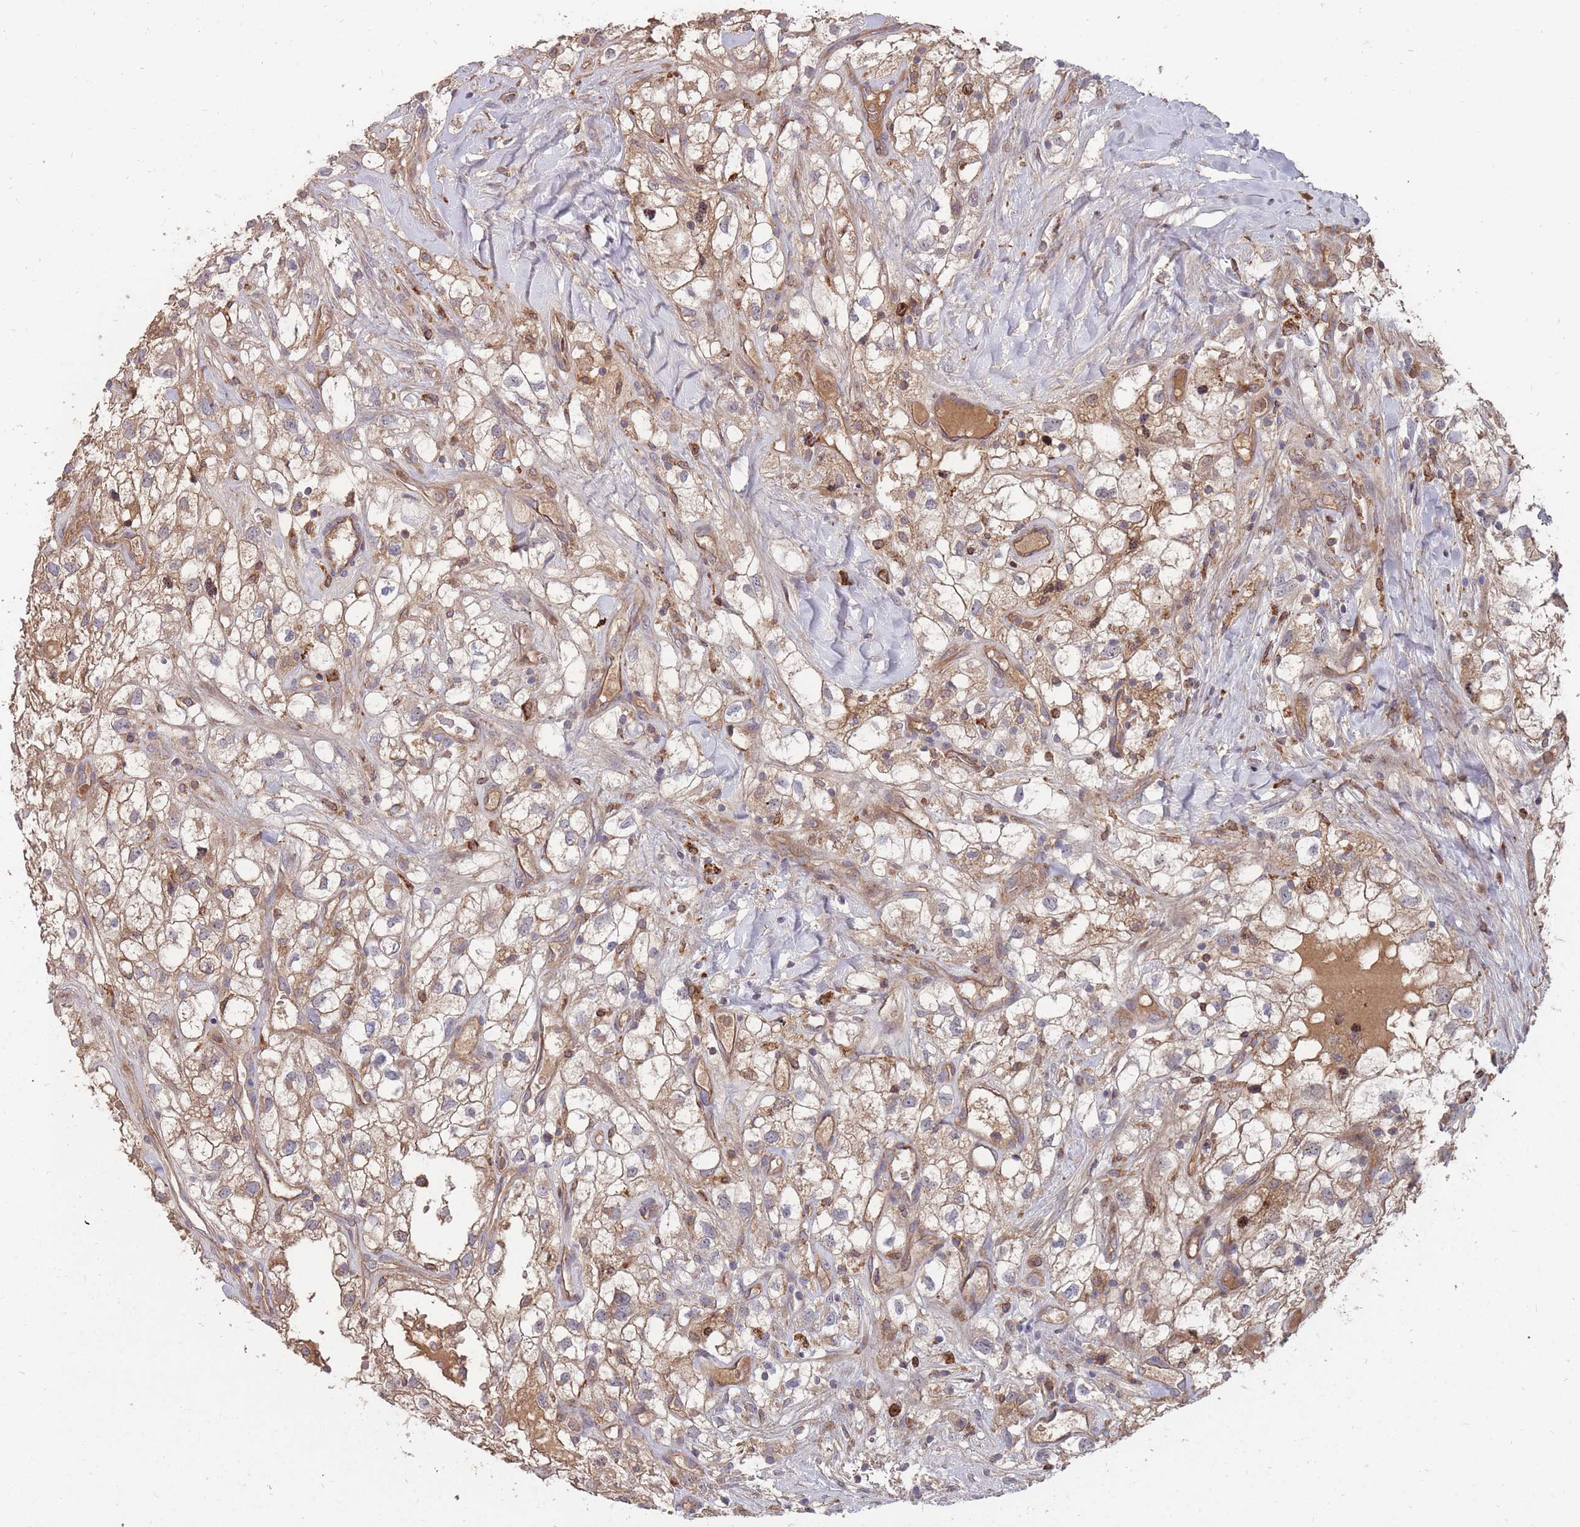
{"staining": {"intensity": "moderate", "quantity": ">75%", "location": "cytoplasmic/membranous"}, "tissue": "renal cancer", "cell_type": "Tumor cells", "image_type": "cancer", "snomed": [{"axis": "morphology", "description": "Adenocarcinoma, NOS"}, {"axis": "topography", "description": "Kidney"}], "caption": "Protein analysis of renal adenocarcinoma tissue reveals moderate cytoplasmic/membranous staining in about >75% of tumor cells.", "gene": "THSD7B", "patient": {"sex": "male", "age": 59}}